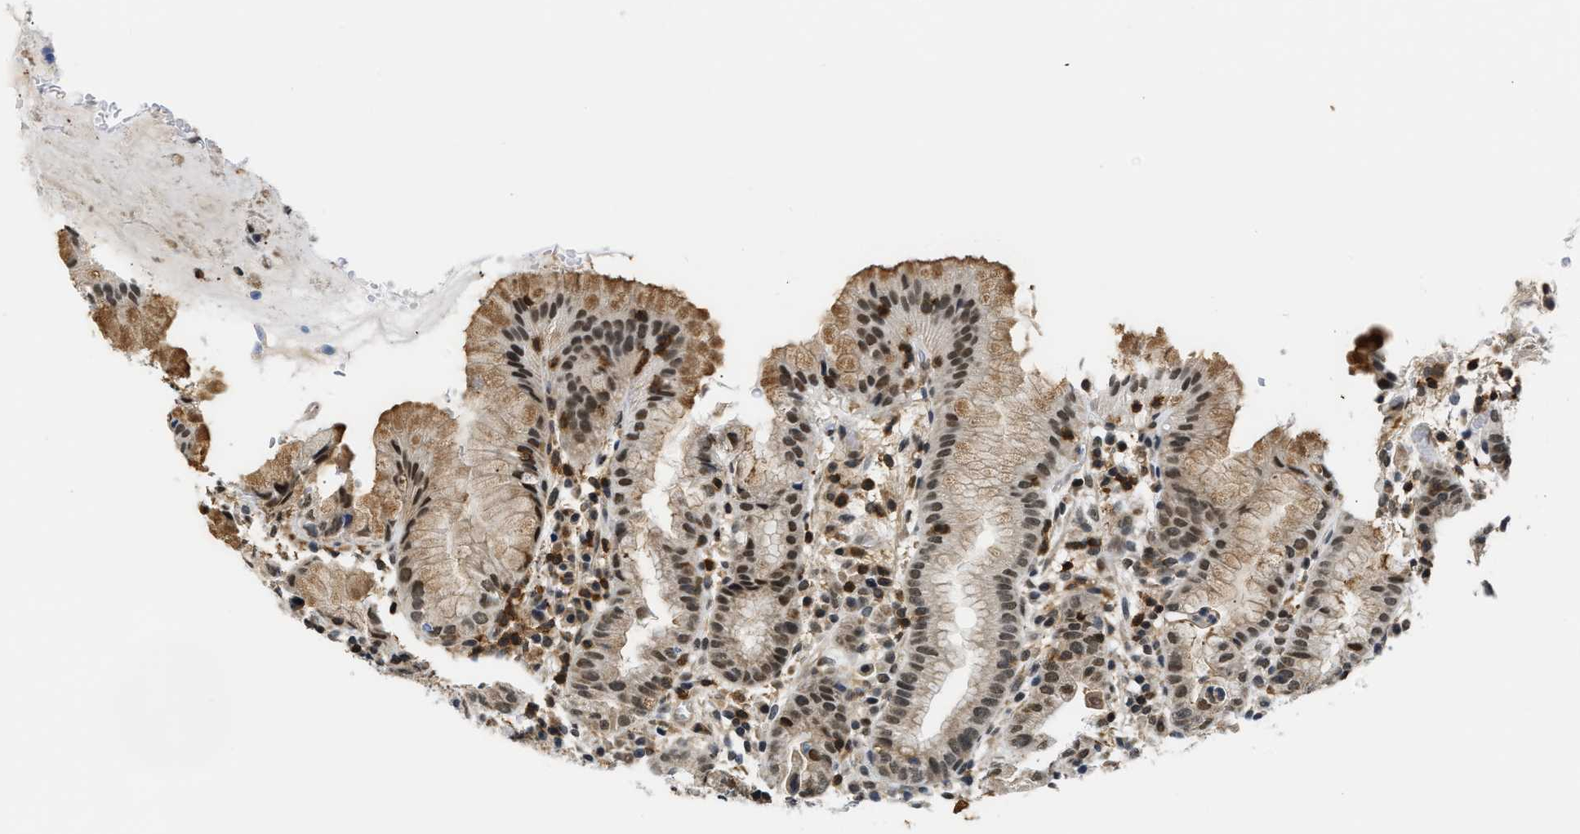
{"staining": {"intensity": "moderate", "quantity": ">75%", "location": "nuclear"}, "tissue": "stomach", "cell_type": "Glandular cells", "image_type": "normal", "snomed": [{"axis": "morphology", "description": "Normal tissue, NOS"}, {"axis": "topography", "description": "Stomach"}, {"axis": "topography", "description": "Stomach, lower"}], "caption": "A brown stain highlights moderate nuclear staining of a protein in glandular cells of normal stomach. (IHC, brightfield microscopy, high magnification).", "gene": "STK10", "patient": {"sex": "female", "age": 75}}